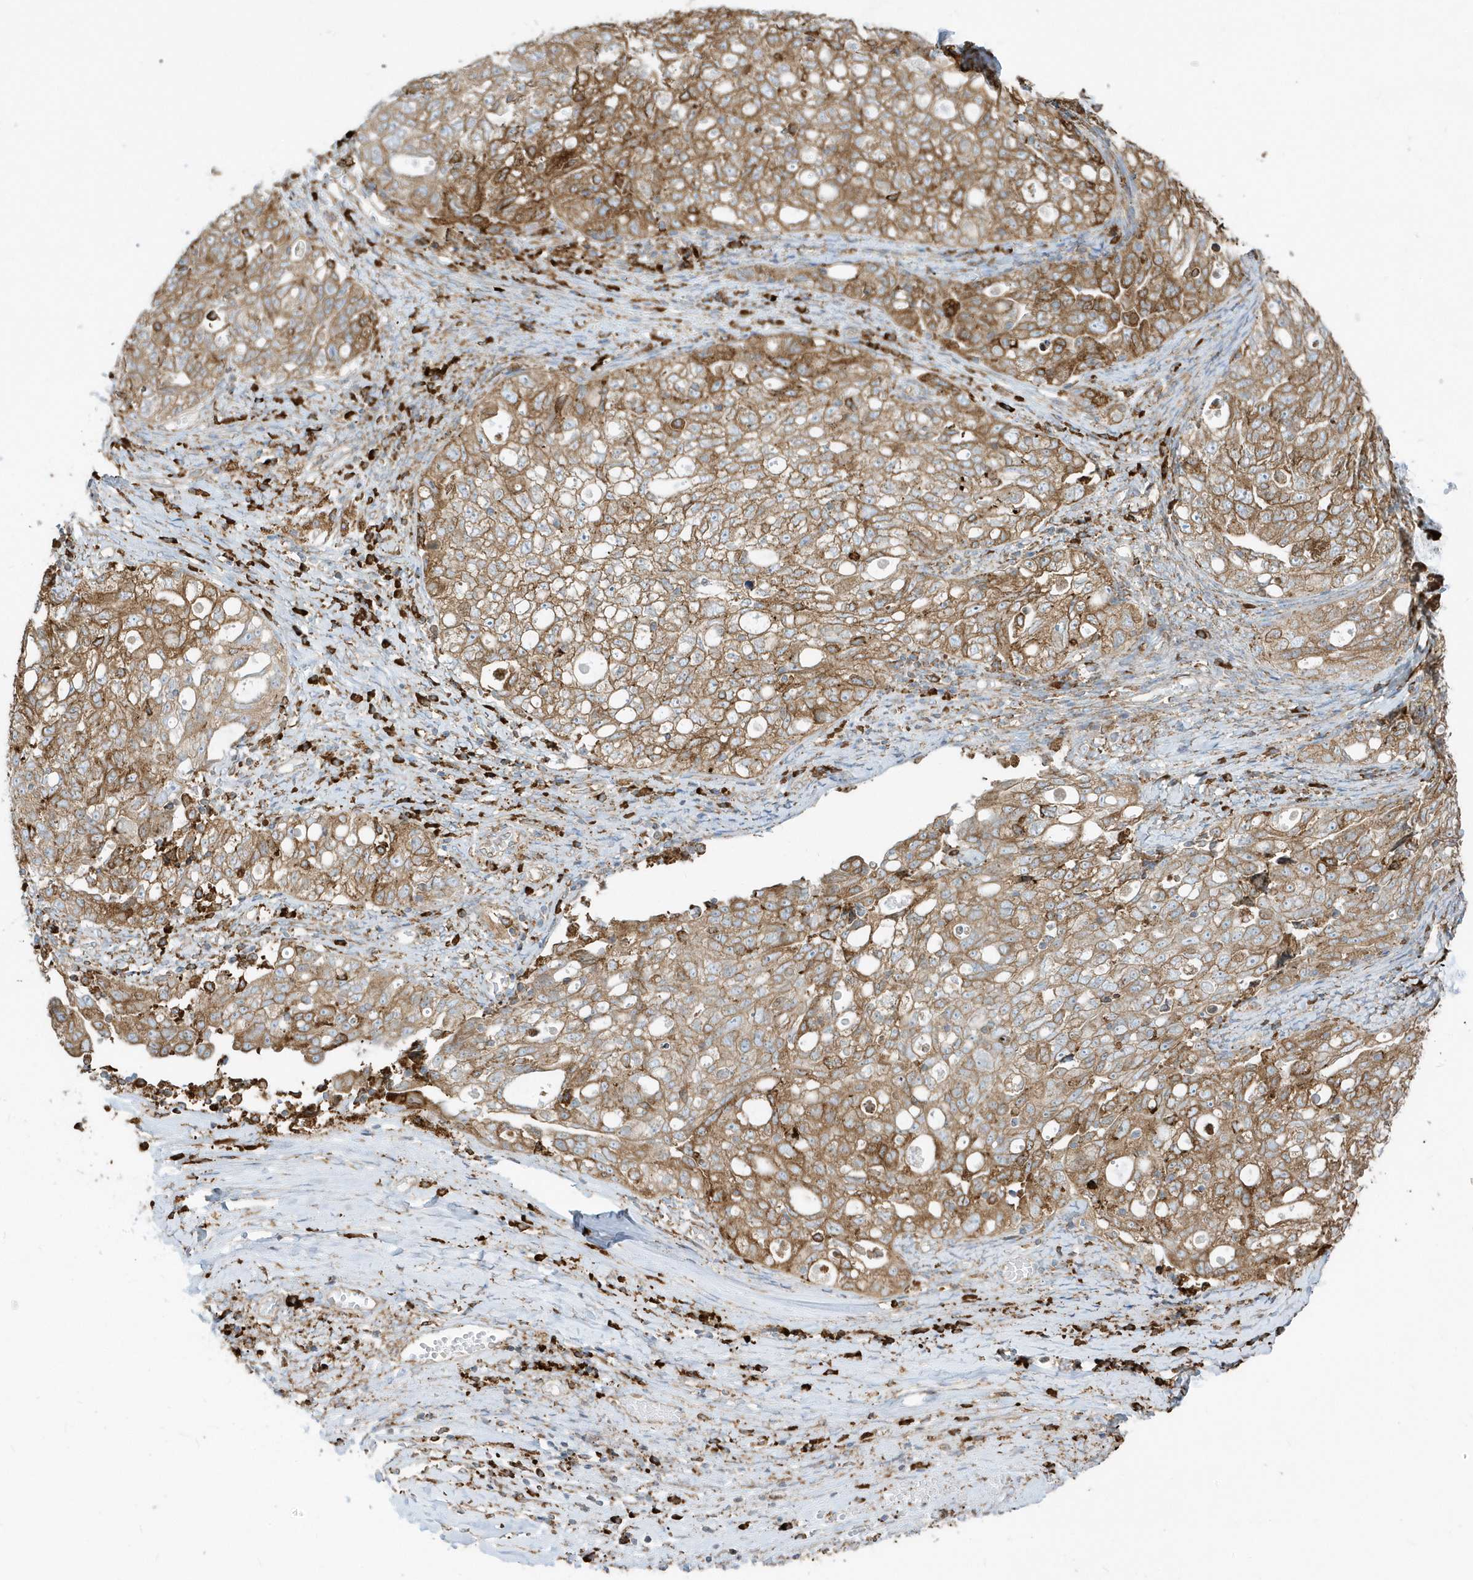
{"staining": {"intensity": "moderate", "quantity": ">75%", "location": "cytoplasmic/membranous"}, "tissue": "ovarian cancer", "cell_type": "Tumor cells", "image_type": "cancer", "snomed": [{"axis": "morphology", "description": "Carcinoma, NOS"}, {"axis": "morphology", "description": "Cystadenocarcinoma, serous, NOS"}, {"axis": "topography", "description": "Ovary"}], "caption": "Human carcinoma (ovarian) stained with a brown dye demonstrates moderate cytoplasmic/membranous positive expression in about >75% of tumor cells.", "gene": "PDIA6", "patient": {"sex": "female", "age": 69}}